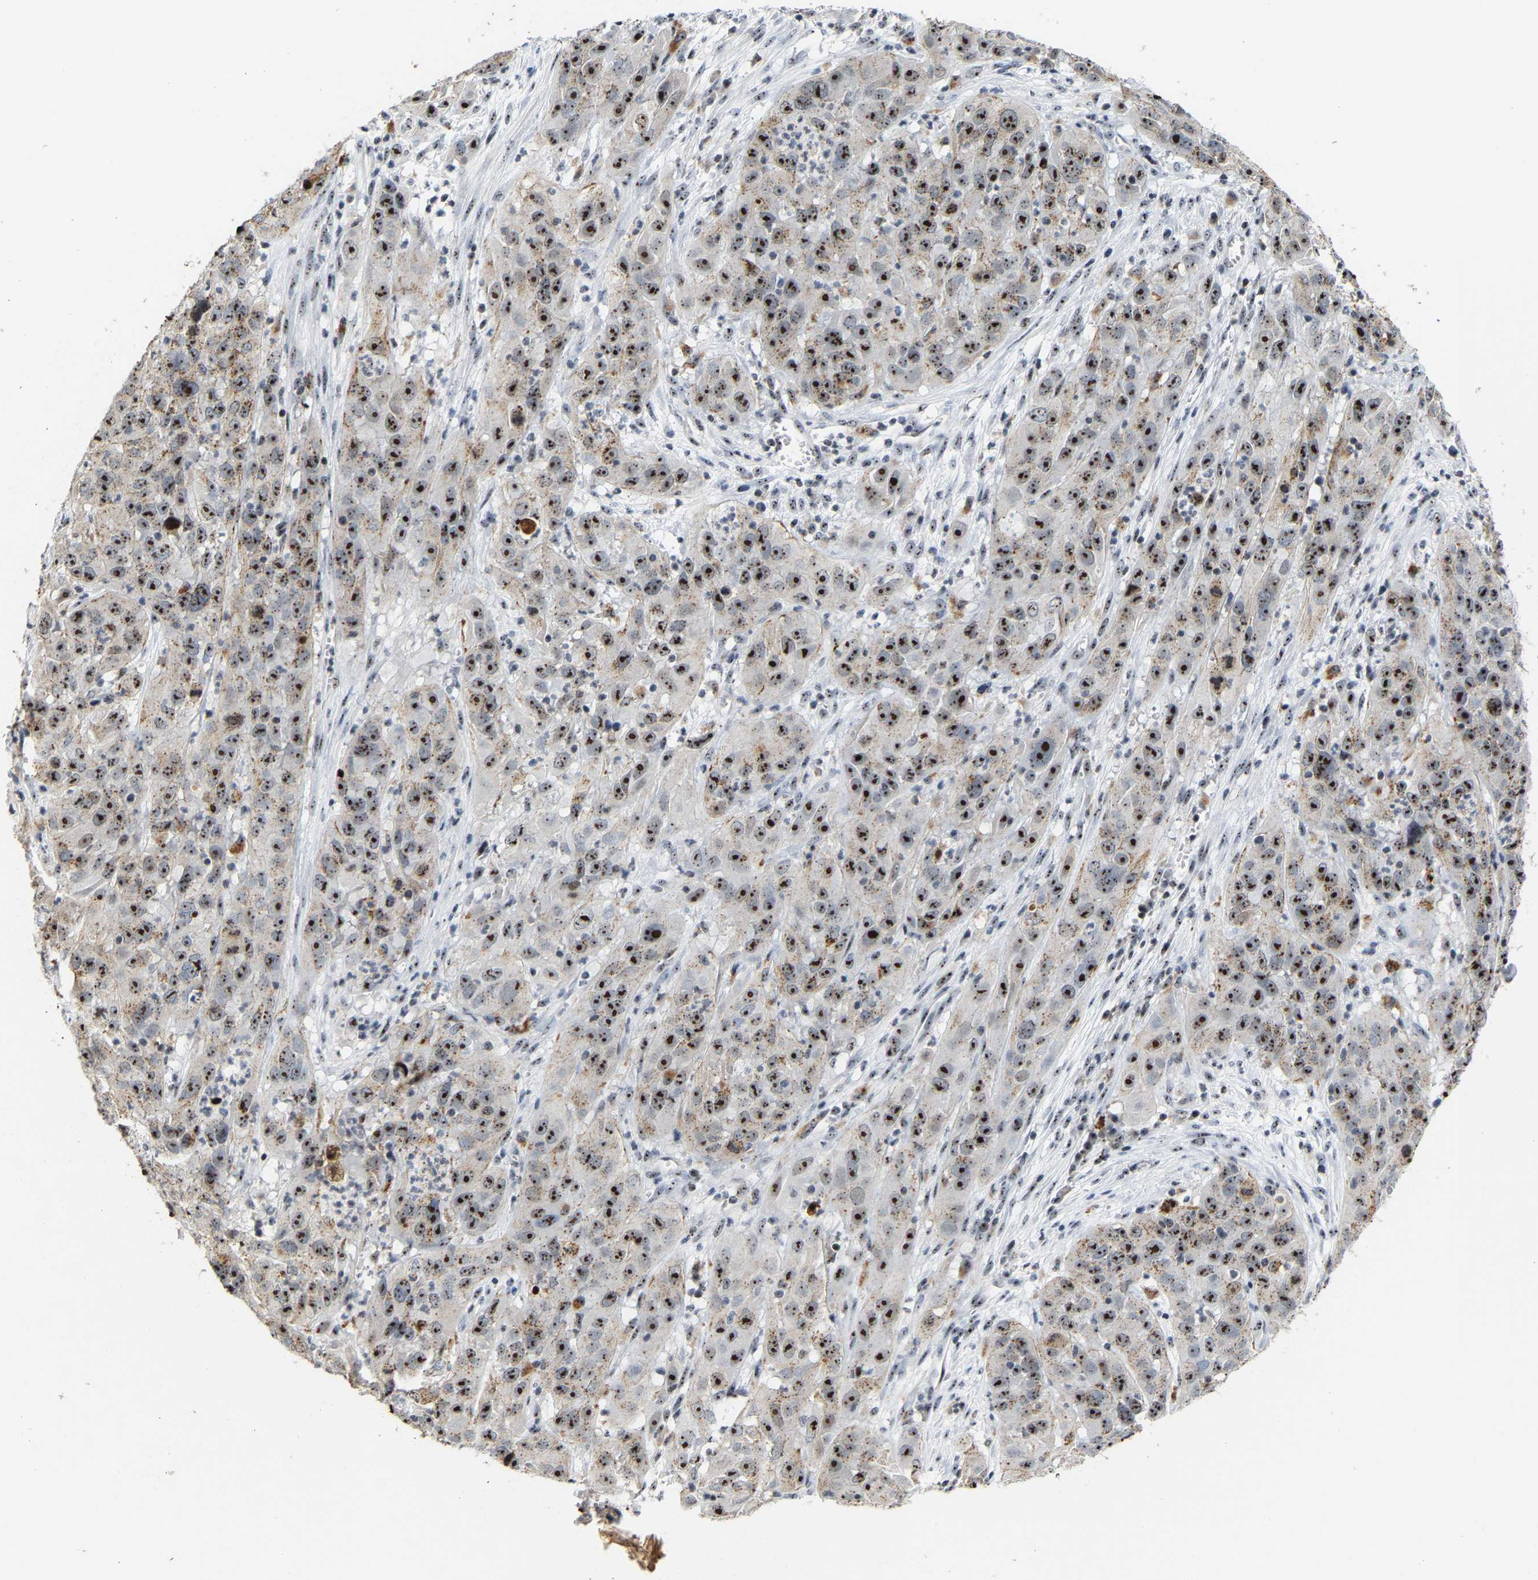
{"staining": {"intensity": "strong", "quantity": ">75%", "location": "nuclear"}, "tissue": "cervical cancer", "cell_type": "Tumor cells", "image_type": "cancer", "snomed": [{"axis": "morphology", "description": "Squamous cell carcinoma, NOS"}, {"axis": "topography", "description": "Cervix"}], "caption": "A high-resolution photomicrograph shows immunohistochemistry staining of squamous cell carcinoma (cervical), which demonstrates strong nuclear expression in approximately >75% of tumor cells.", "gene": "NOP58", "patient": {"sex": "female", "age": 32}}